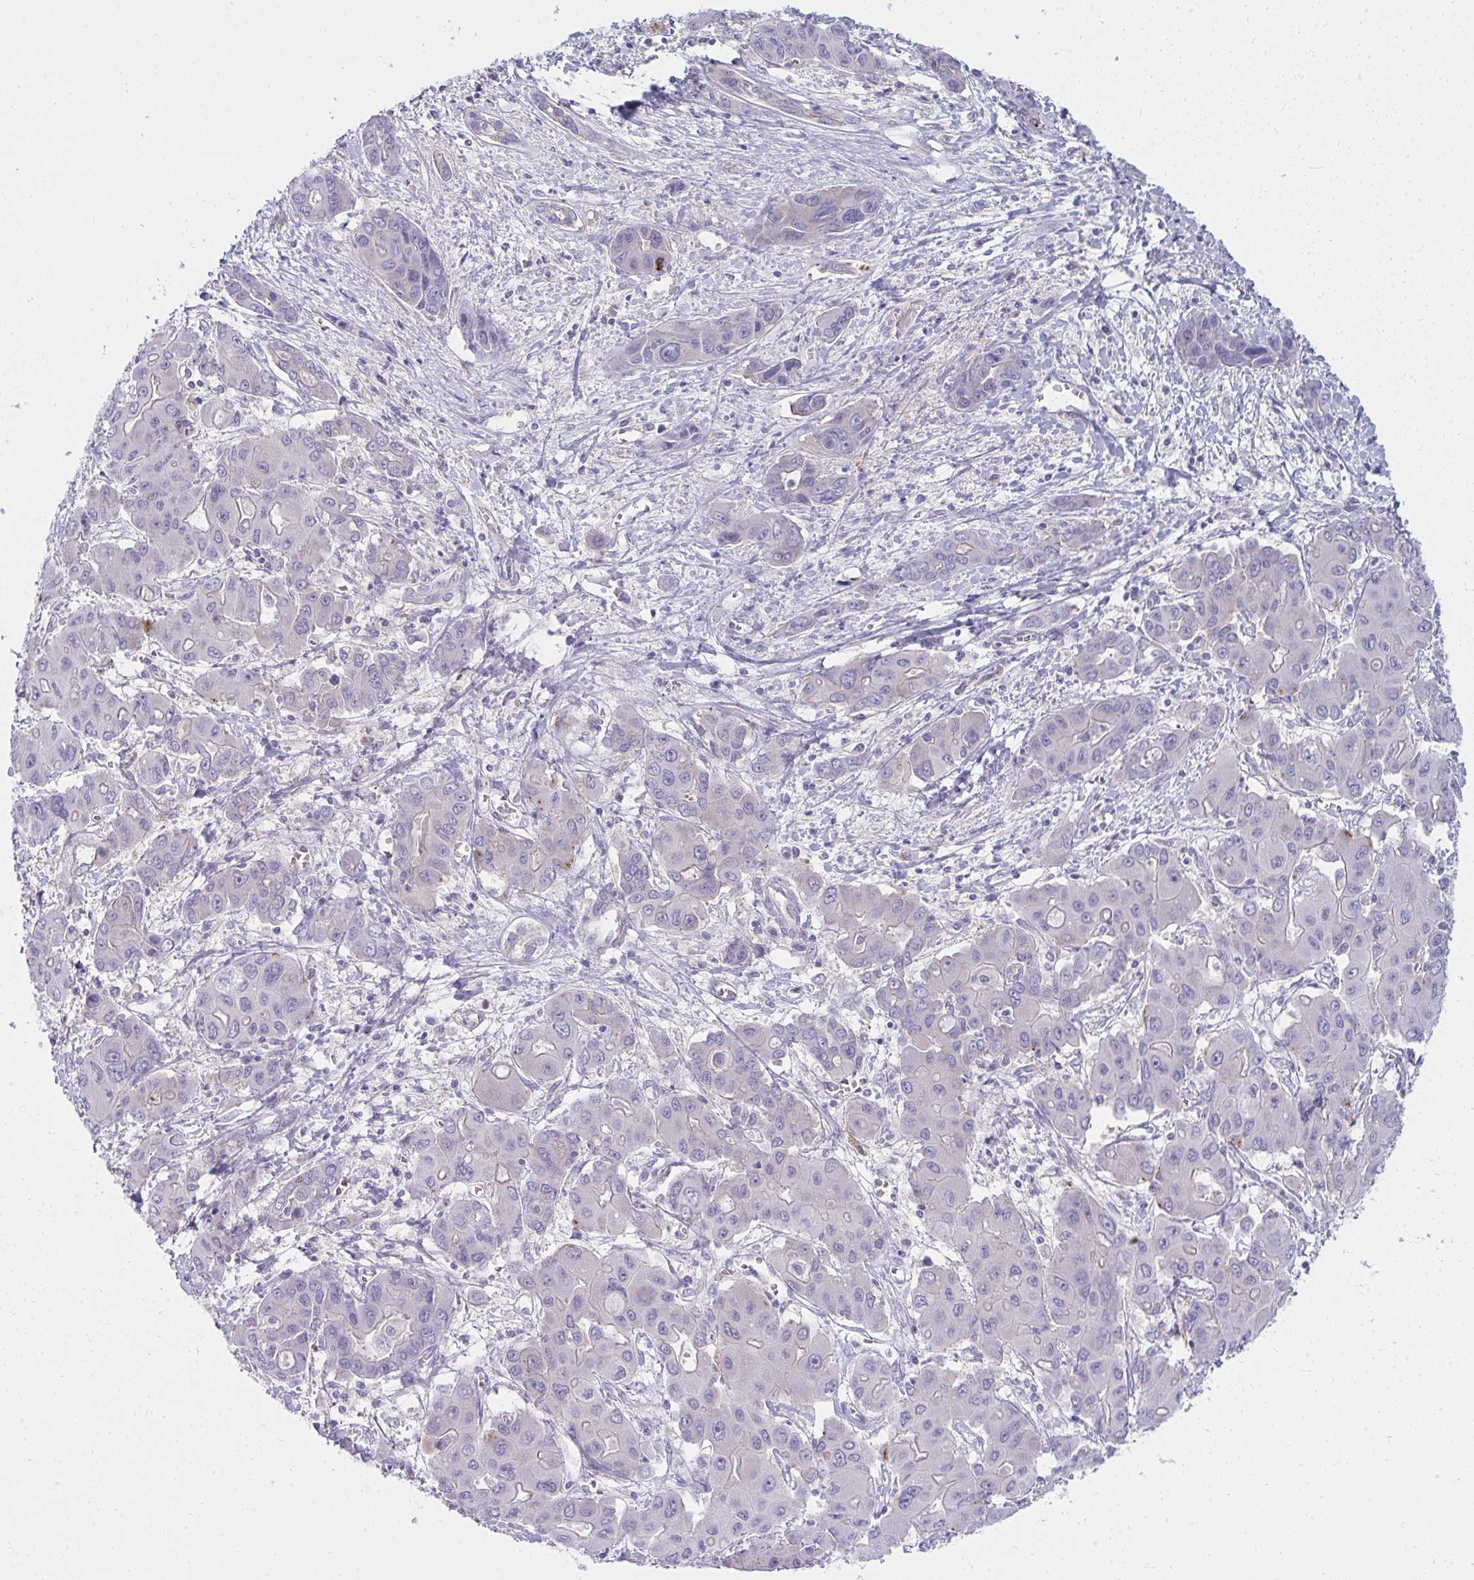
{"staining": {"intensity": "negative", "quantity": "none", "location": "none"}, "tissue": "liver cancer", "cell_type": "Tumor cells", "image_type": "cancer", "snomed": [{"axis": "morphology", "description": "Cholangiocarcinoma"}, {"axis": "topography", "description": "Liver"}], "caption": "This is an IHC photomicrograph of human liver cholangiocarcinoma. There is no expression in tumor cells.", "gene": "LRRC36", "patient": {"sex": "male", "age": 67}}